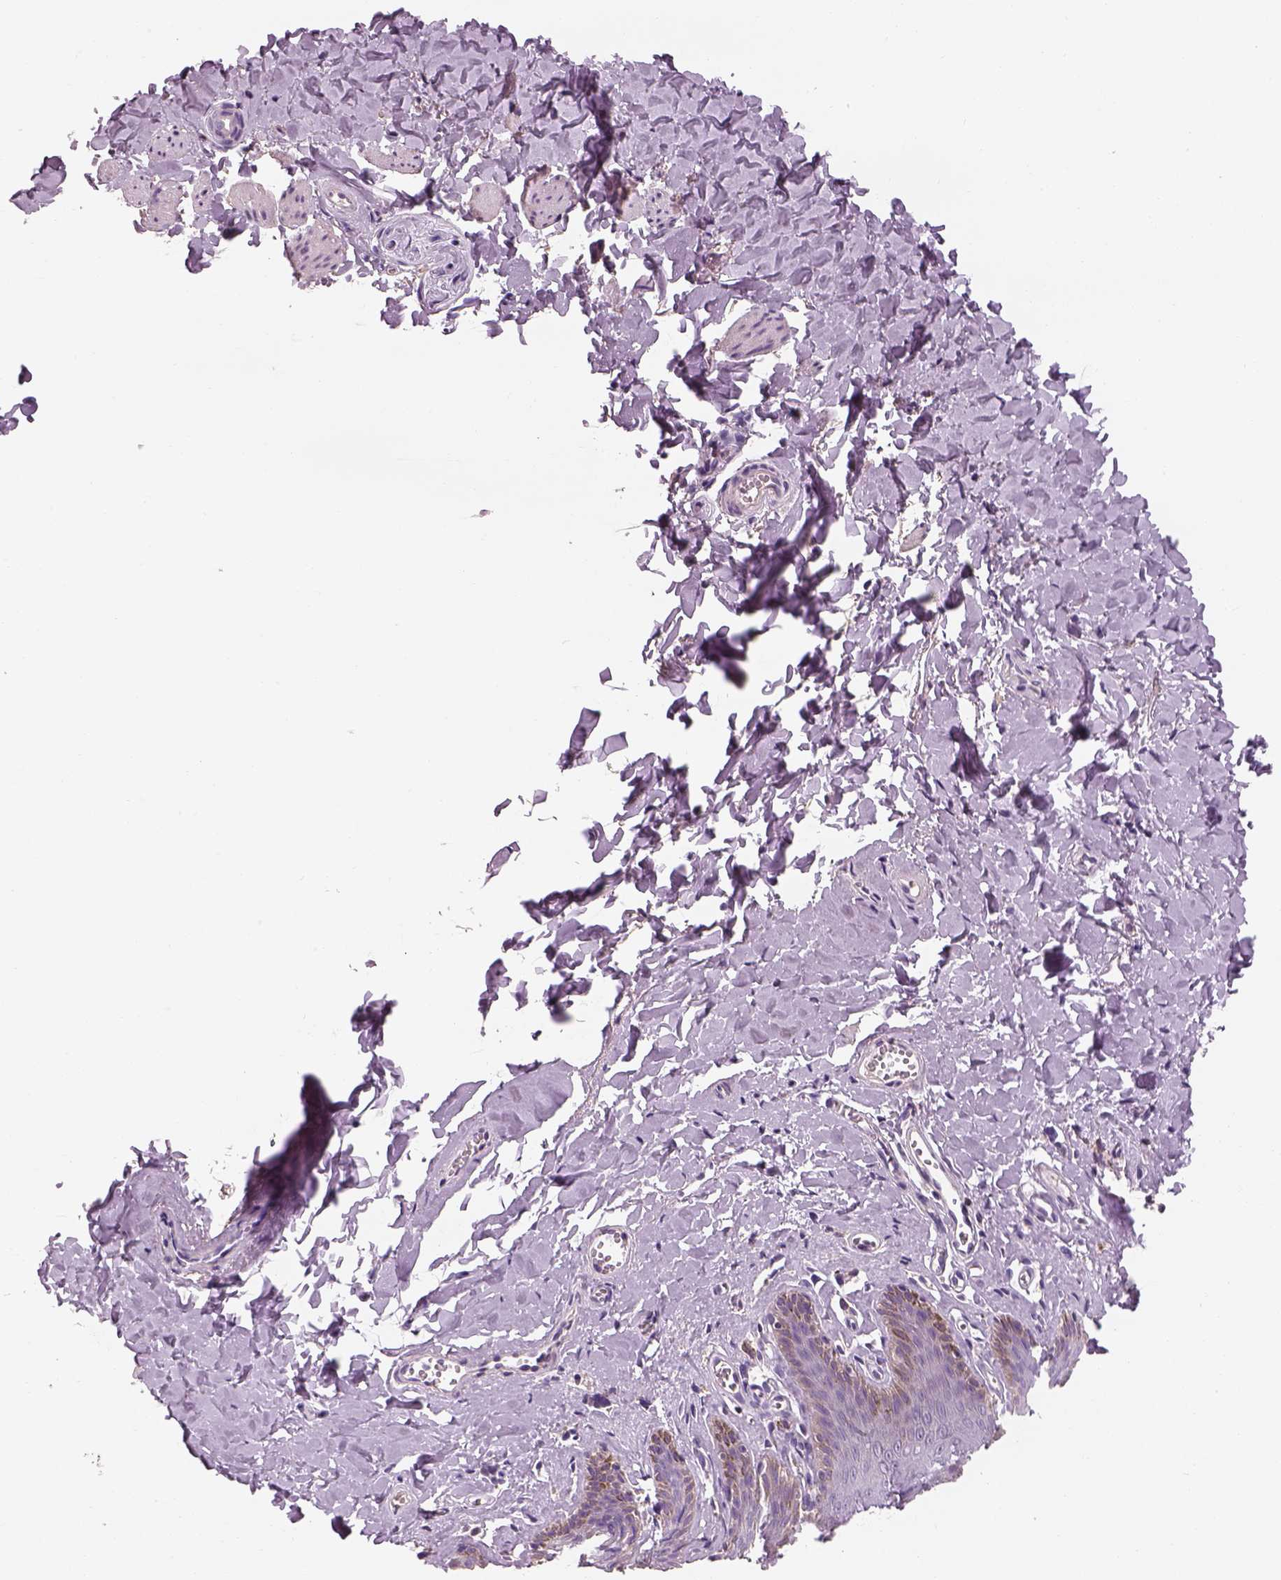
{"staining": {"intensity": "weak", "quantity": "<25%", "location": "cytoplasmic/membranous"}, "tissue": "skin", "cell_type": "Epidermal cells", "image_type": "normal", "snomed": [{"axis": "morphology", "description": "Normal tissue, NOS"}, {"axis": "topography", "description": "Vulva"}, {"axis": "topography", "description": "Peripheral nerve tissue"}], "caption": "Human skin stained for a protein using immunohistochemistry demonstrates no positivity in epidermal cells.", "gene": "OTUD6A", "patient": {"sex": "female", "age": 66}}